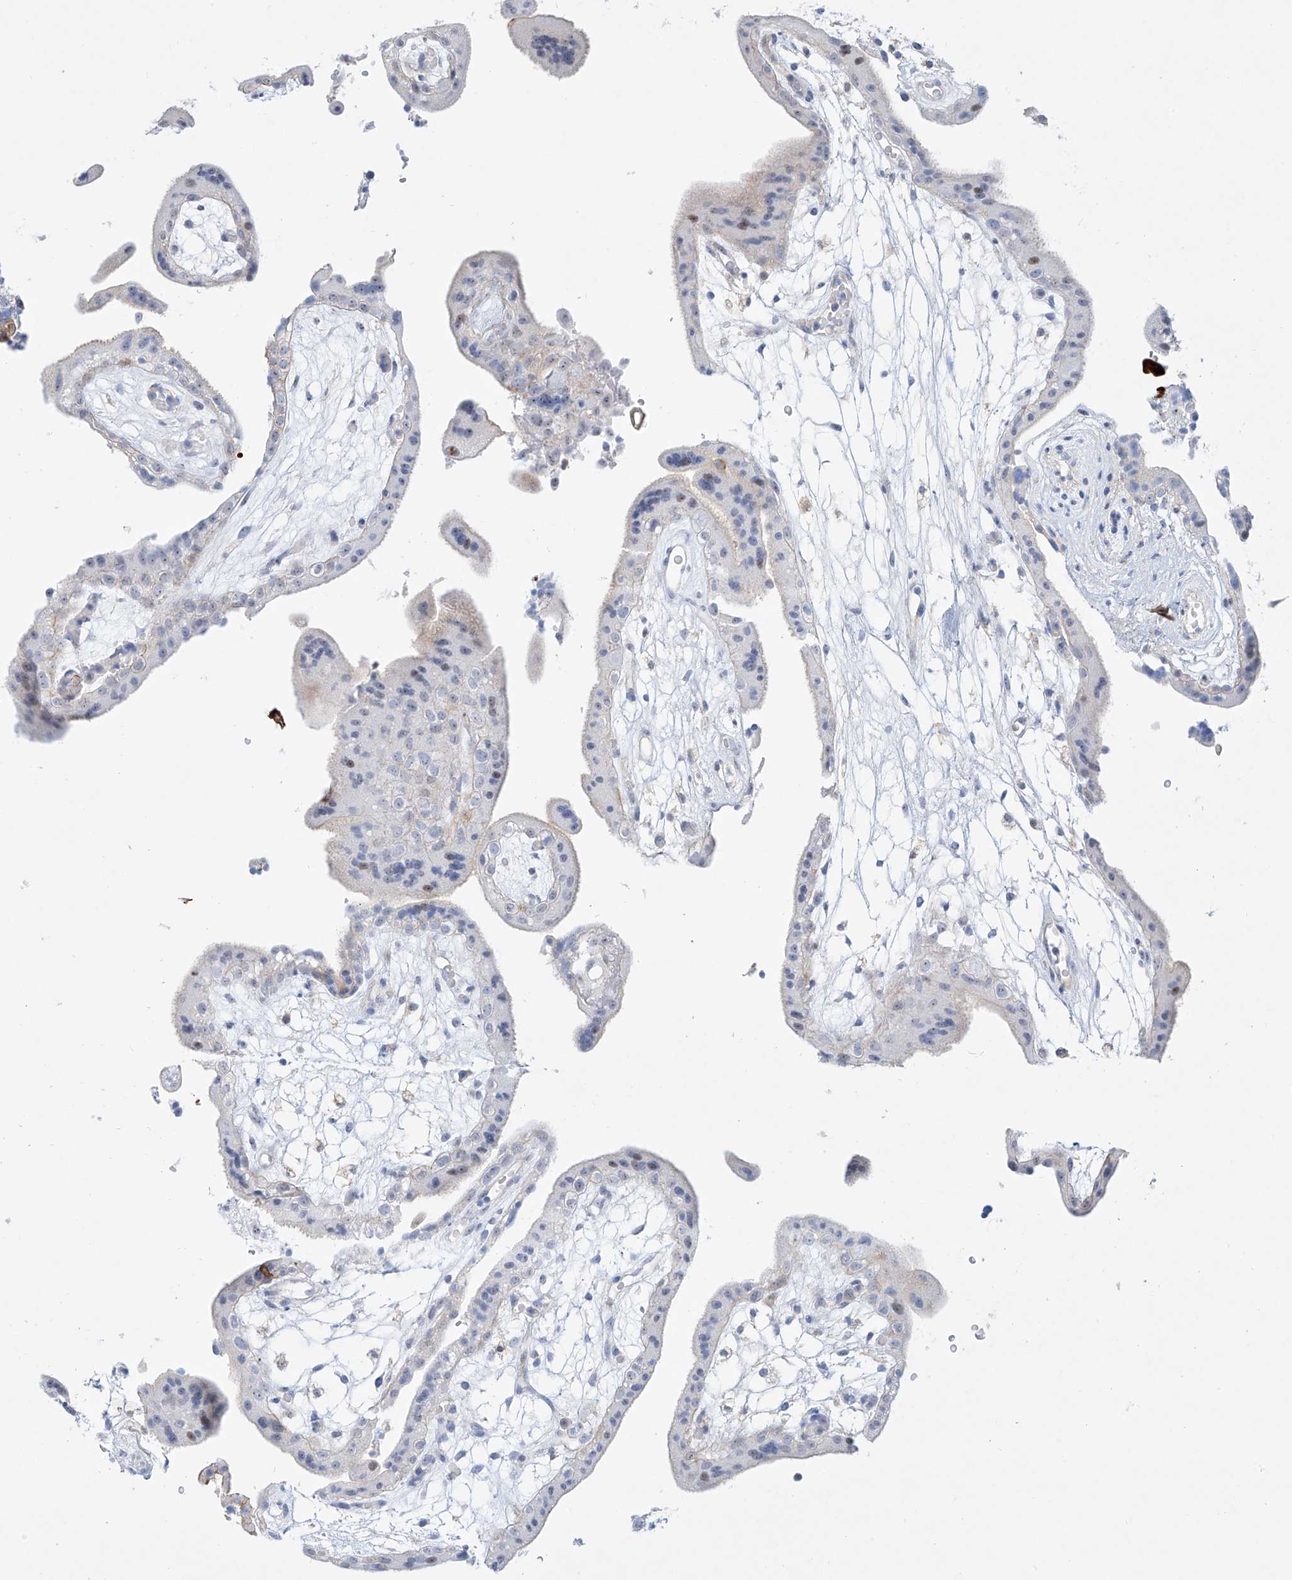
{"staining": {"intensity": "moderate", "quantity": "<25%", "location": "cytoplasmic/membranous"}, "tissue": "placenta", "cell_type": "Trophoblastic cells", "image_type": "normal", "snomed": [{"axis": "morphology", "description": "Normal tissue, NOS"}, {"axis": "topography", "description": "Placenta"}], "caption": "Protein expression analysis of benign human placenta reveals moderate cytoplasmic/membranous expression in approximately <25% of trophoblastic cells. The staining was performed using DAB, with brown indicating positive protein expression. Nuclei are stained blue with hematoxylin.", "gene": "SNU13", "patient": {"sex": "female", "age": 18}}